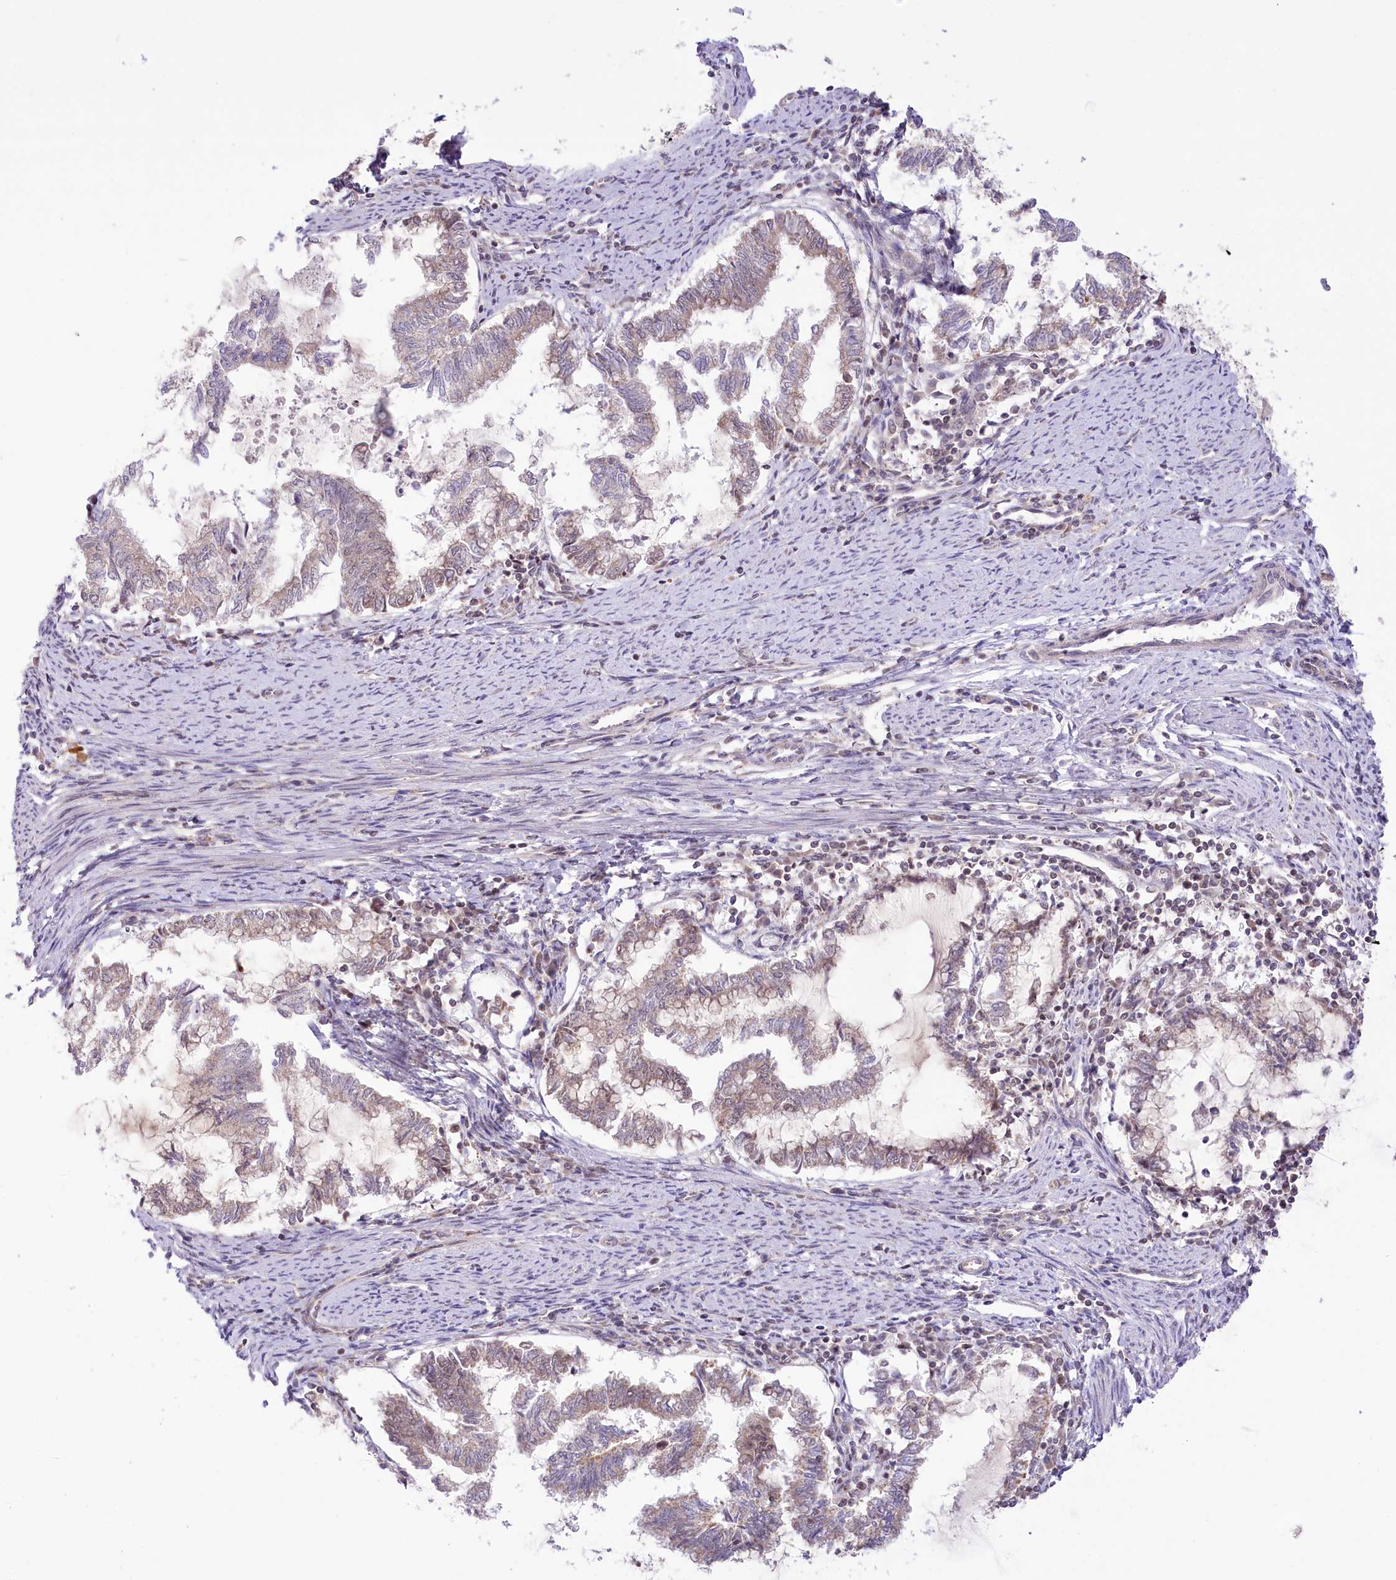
{"staining": {"intensity": "weak", "quantity": "25%-75%", "location": "cytoplasmic/membranous"}, "tissue": "endometrial cancer", "cell_type": "Tumor cells", "image_type": "cancer", "snomed": [{"axis": "morphology", "description": "Adenocarcinoma, NOS"}, {"axis": "topography", "description": "Endometrium"}], "caption": "Immunohistochemistry (IHC) image of neoplastic tissue: endometrial cancer stained using IHC exhibits low levels of weak protein expression localized specifically in the cytoplasmic/membranous of tumor cells, appearing as a cytoplasmic/membranous brown color.", "gene": "ZMAT2", "patient": {"sex": "female", "age": 79}}